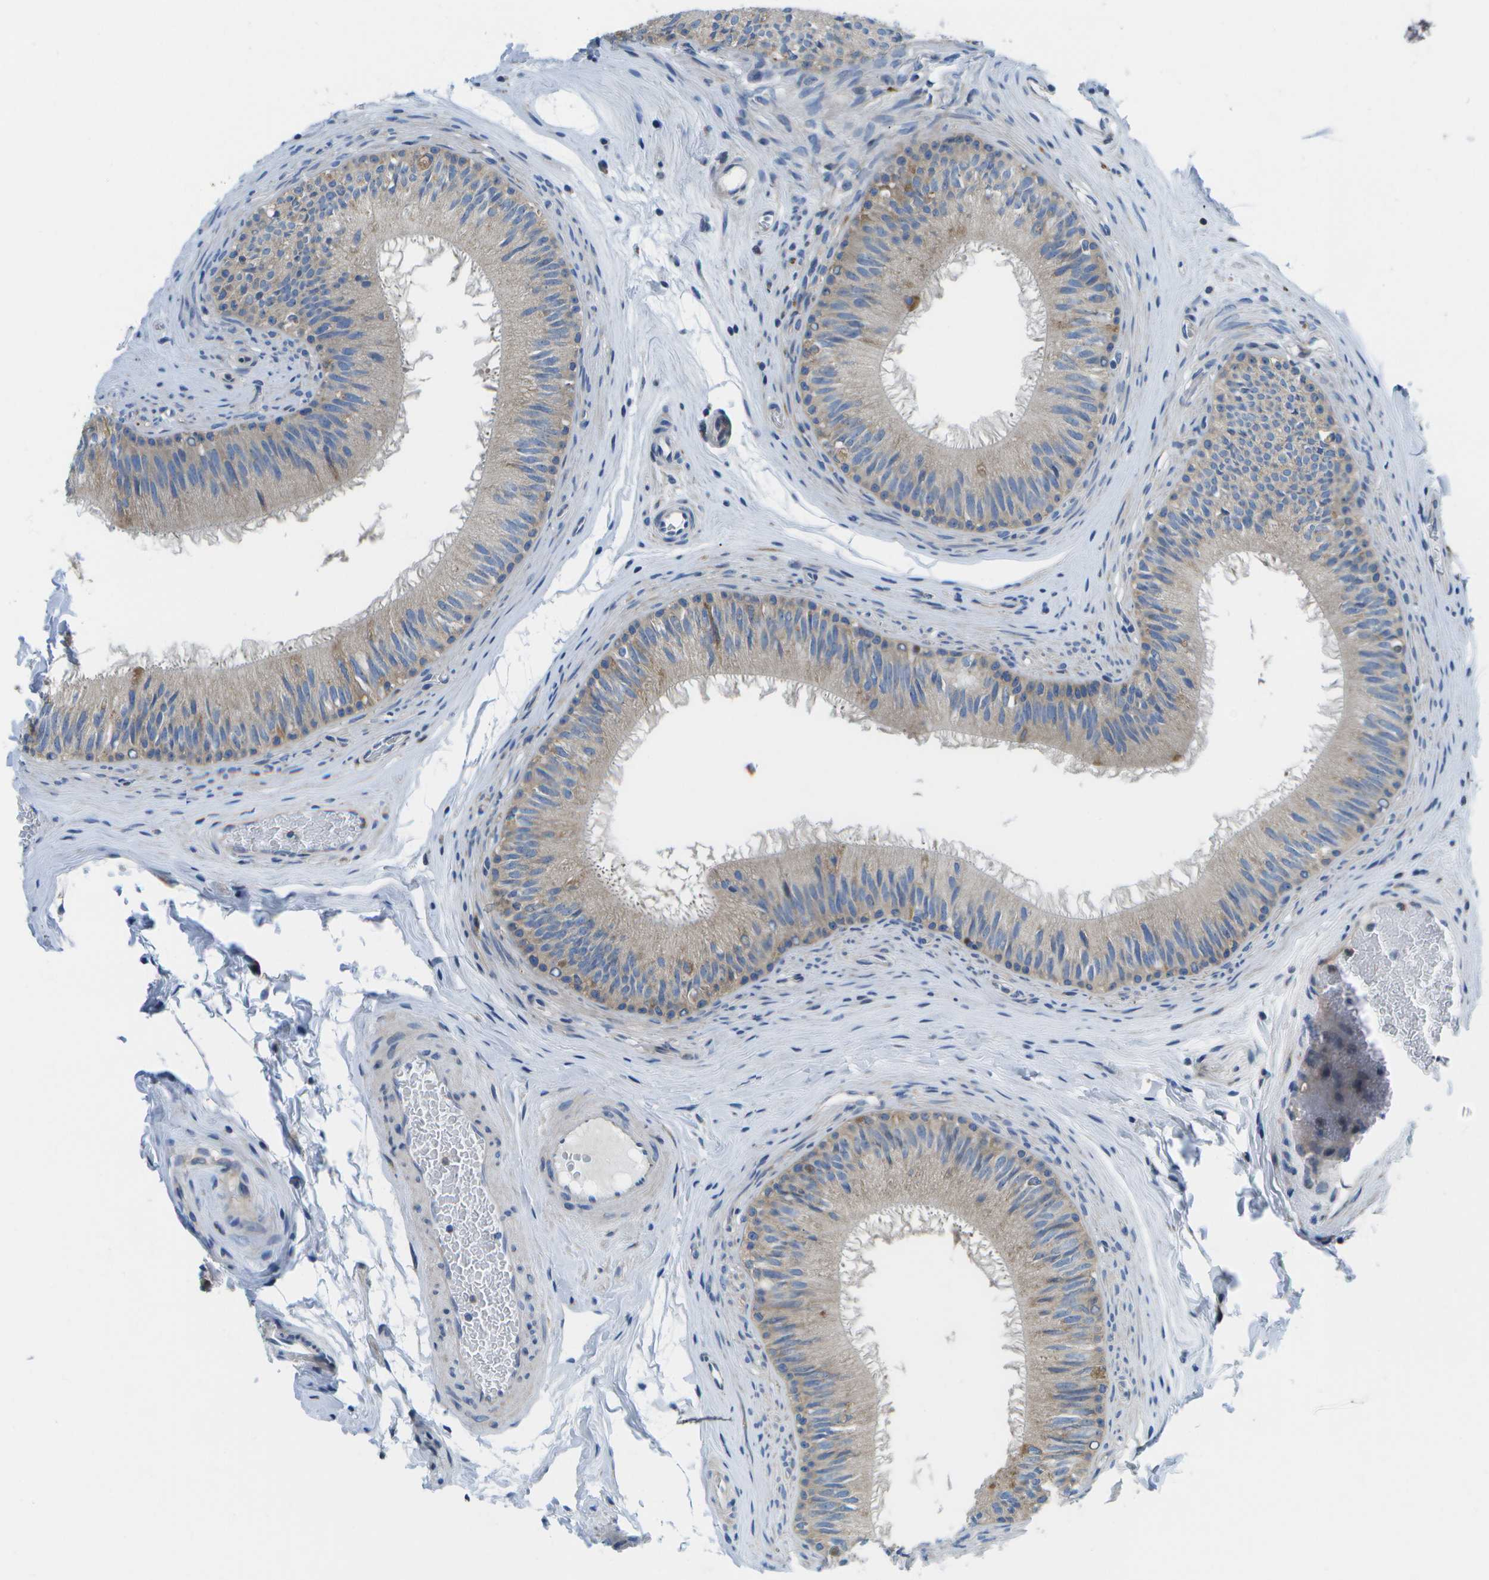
{"staining": {"intensity": "weak", "quantity": "<25%", "location": "cytoplasmic/membranous"}, "tissue": "epididymis", "cell_type": "Glandular cells", "image_type": "normal", "snomed": [{"axis": "morphology", "description": "Normal tissue, NOS"}, {"axis": "topography", "description": "Testis"}, {"axis": "topography", "description": "Epididymis"}], "caption": "Immunohistochemistry micrograph of normal epididymis: human epididymis stained with DAB (3,3'-diaminobenzidine) demonstrates no significant protein expression in glandular cells.", "gene": "GDF5", "patient": {"sex": "male", "age": 36}}